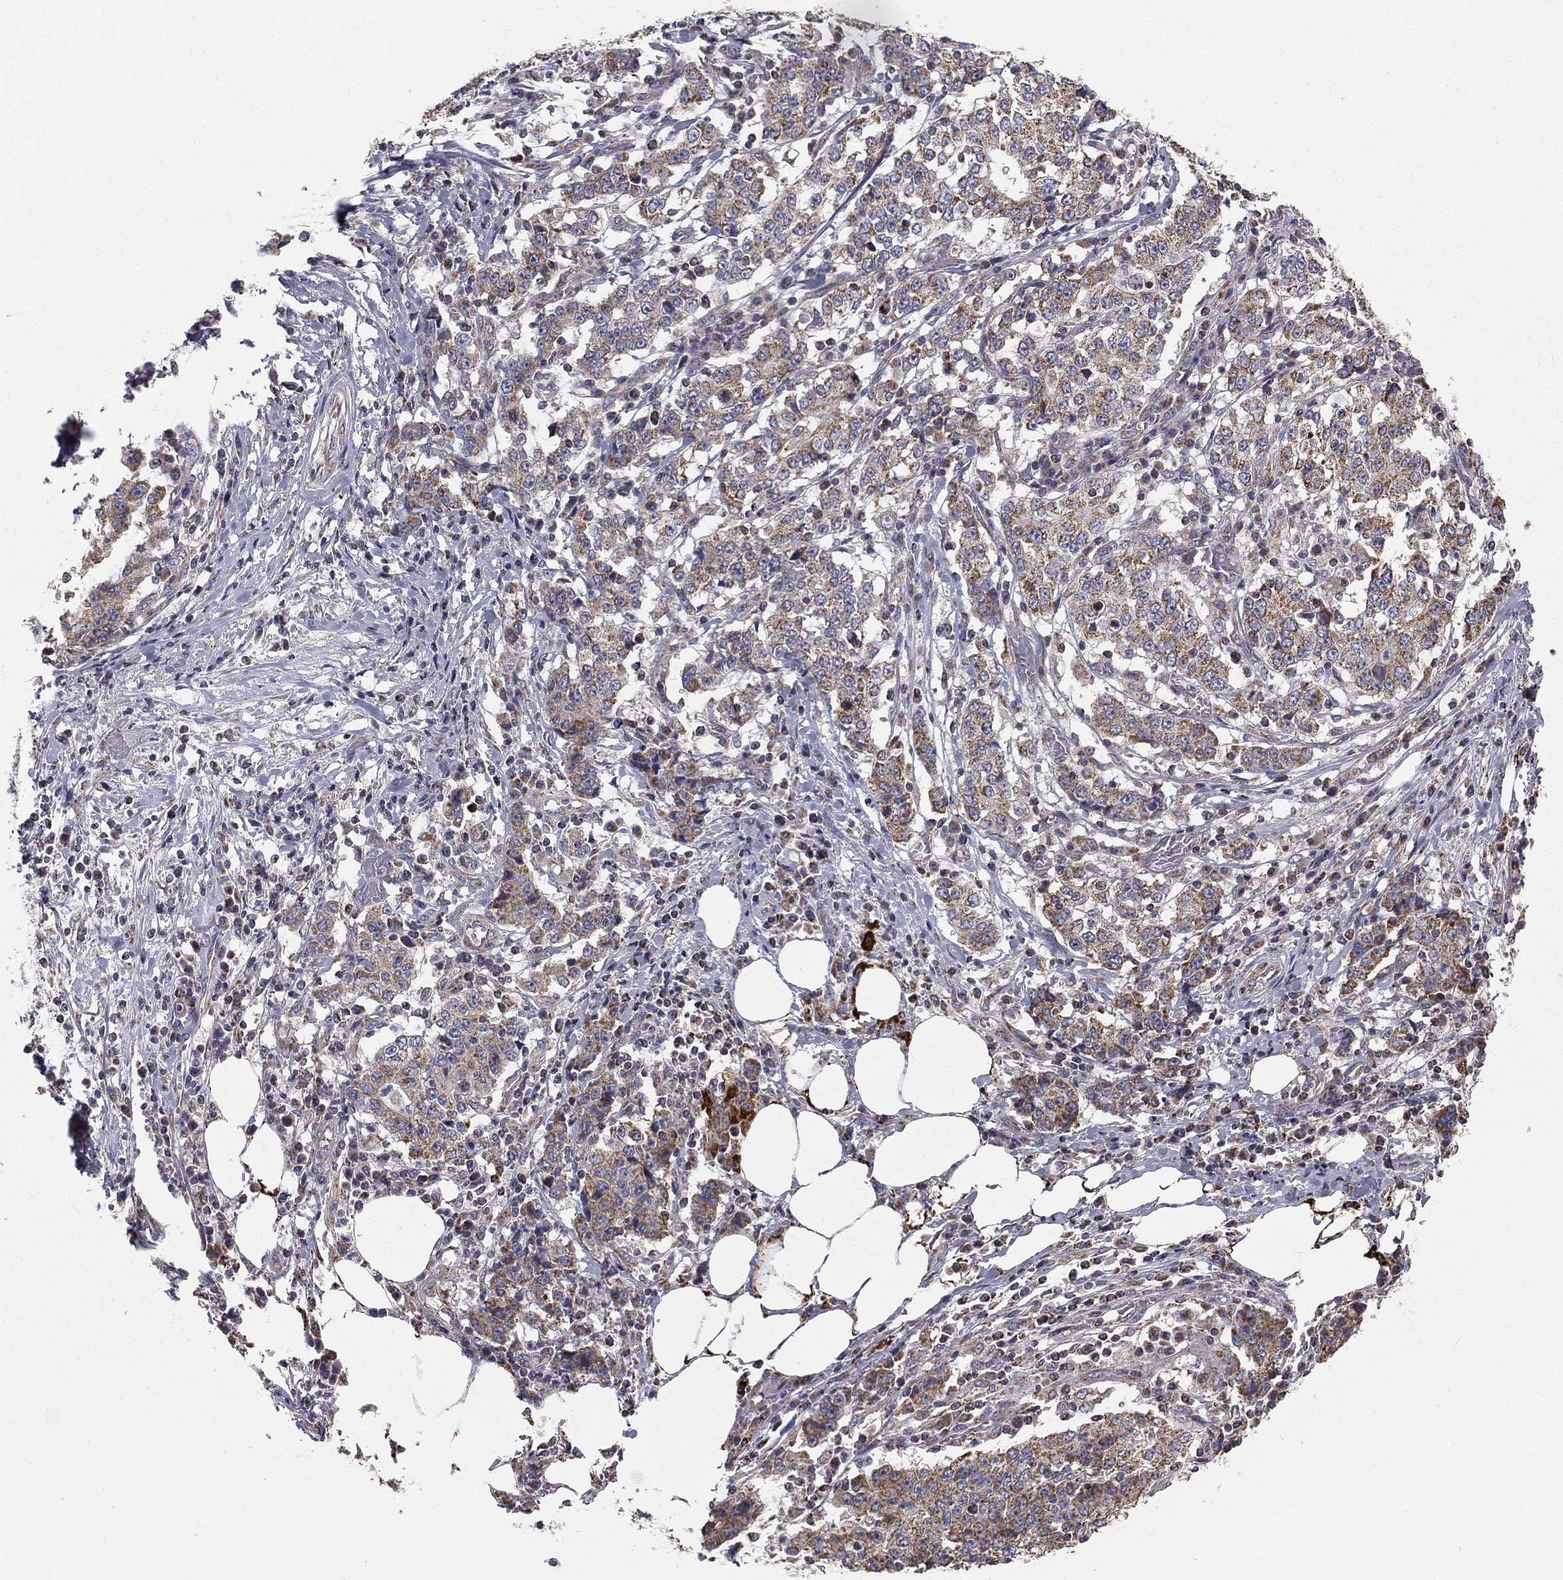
{"staining": {"intensity": "weak", "quantity": ">75%", "location": "cytoplasmic/membranous"}, "tissue": "stomach cancer", "cell_type": "Tumor cells", "image_type": "cancer", "snomed": [{"axis": "morphology", "description": "Adenocarcinoma, NOS"}, {"axis": "topography", "description": "Stomach"}], "caption": "This histopathology image reveals adenocarcinoma (stomach) stained with IHC to label a protein in brown. The cytoplasmic/membranous of tumor cells show weak positivity for the protein. Nuclei are counter-stained blue.", "gene": "HADH", "patient": {"sex": "male", "age": 59}}